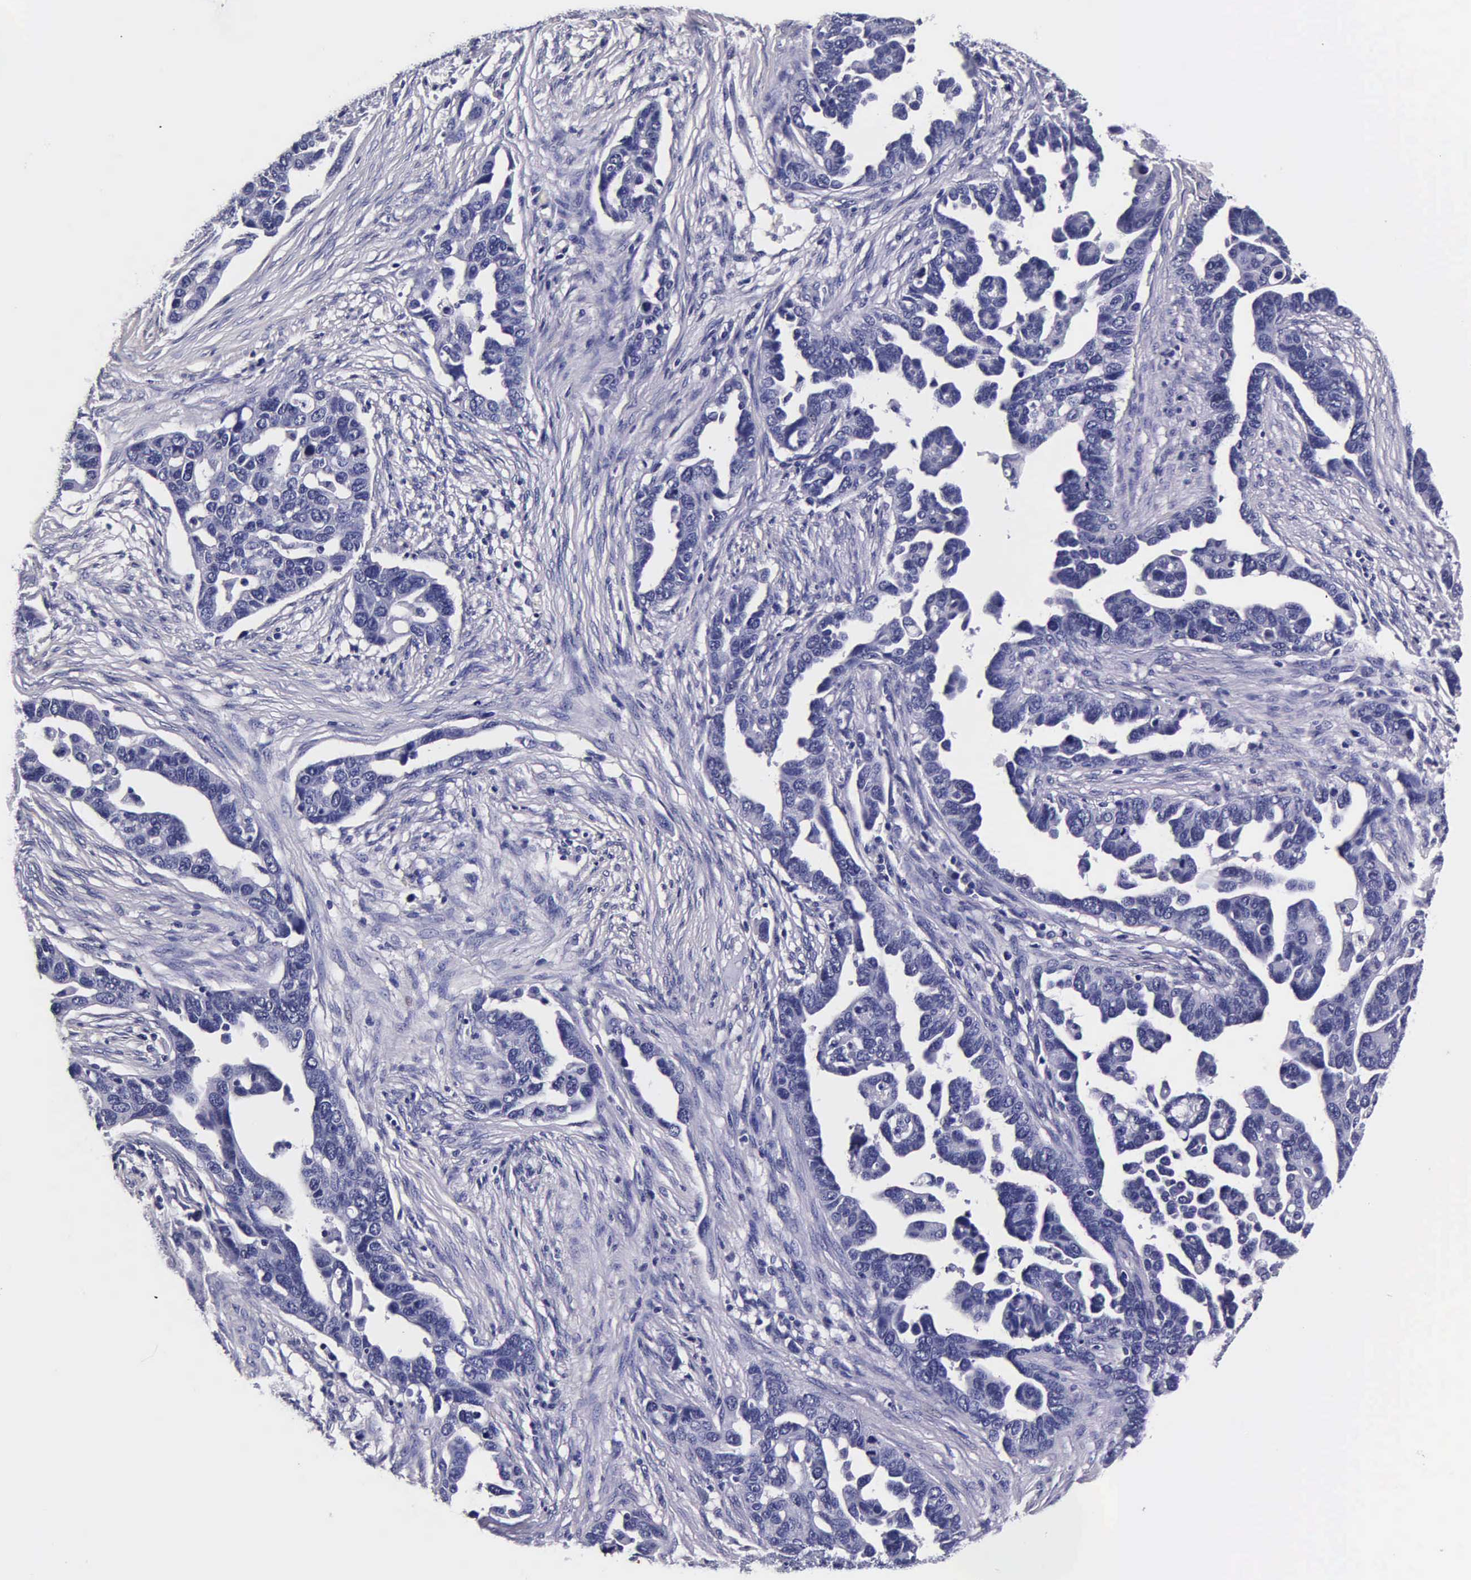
{"staining": {"intensity": "negative", "quantity": "none", "location": "none"}, "tissue": "ovarian cancer", "cell_type": "Tumor cells", "image_type": "cancer", "snomed": [{"axis": "morphology", "description": "Cystadenocarcinoma, serous, NOS"}, {"axis": "topography", "description": "Ovary"}], "caption": "IHC histopathology image of ovarian serous cystadenocarcinoma stained for a protein (brown), which reveals no staining in tumor cells.", "gene": "IAPP", "patient": {"sex": "female", "age": 54}}